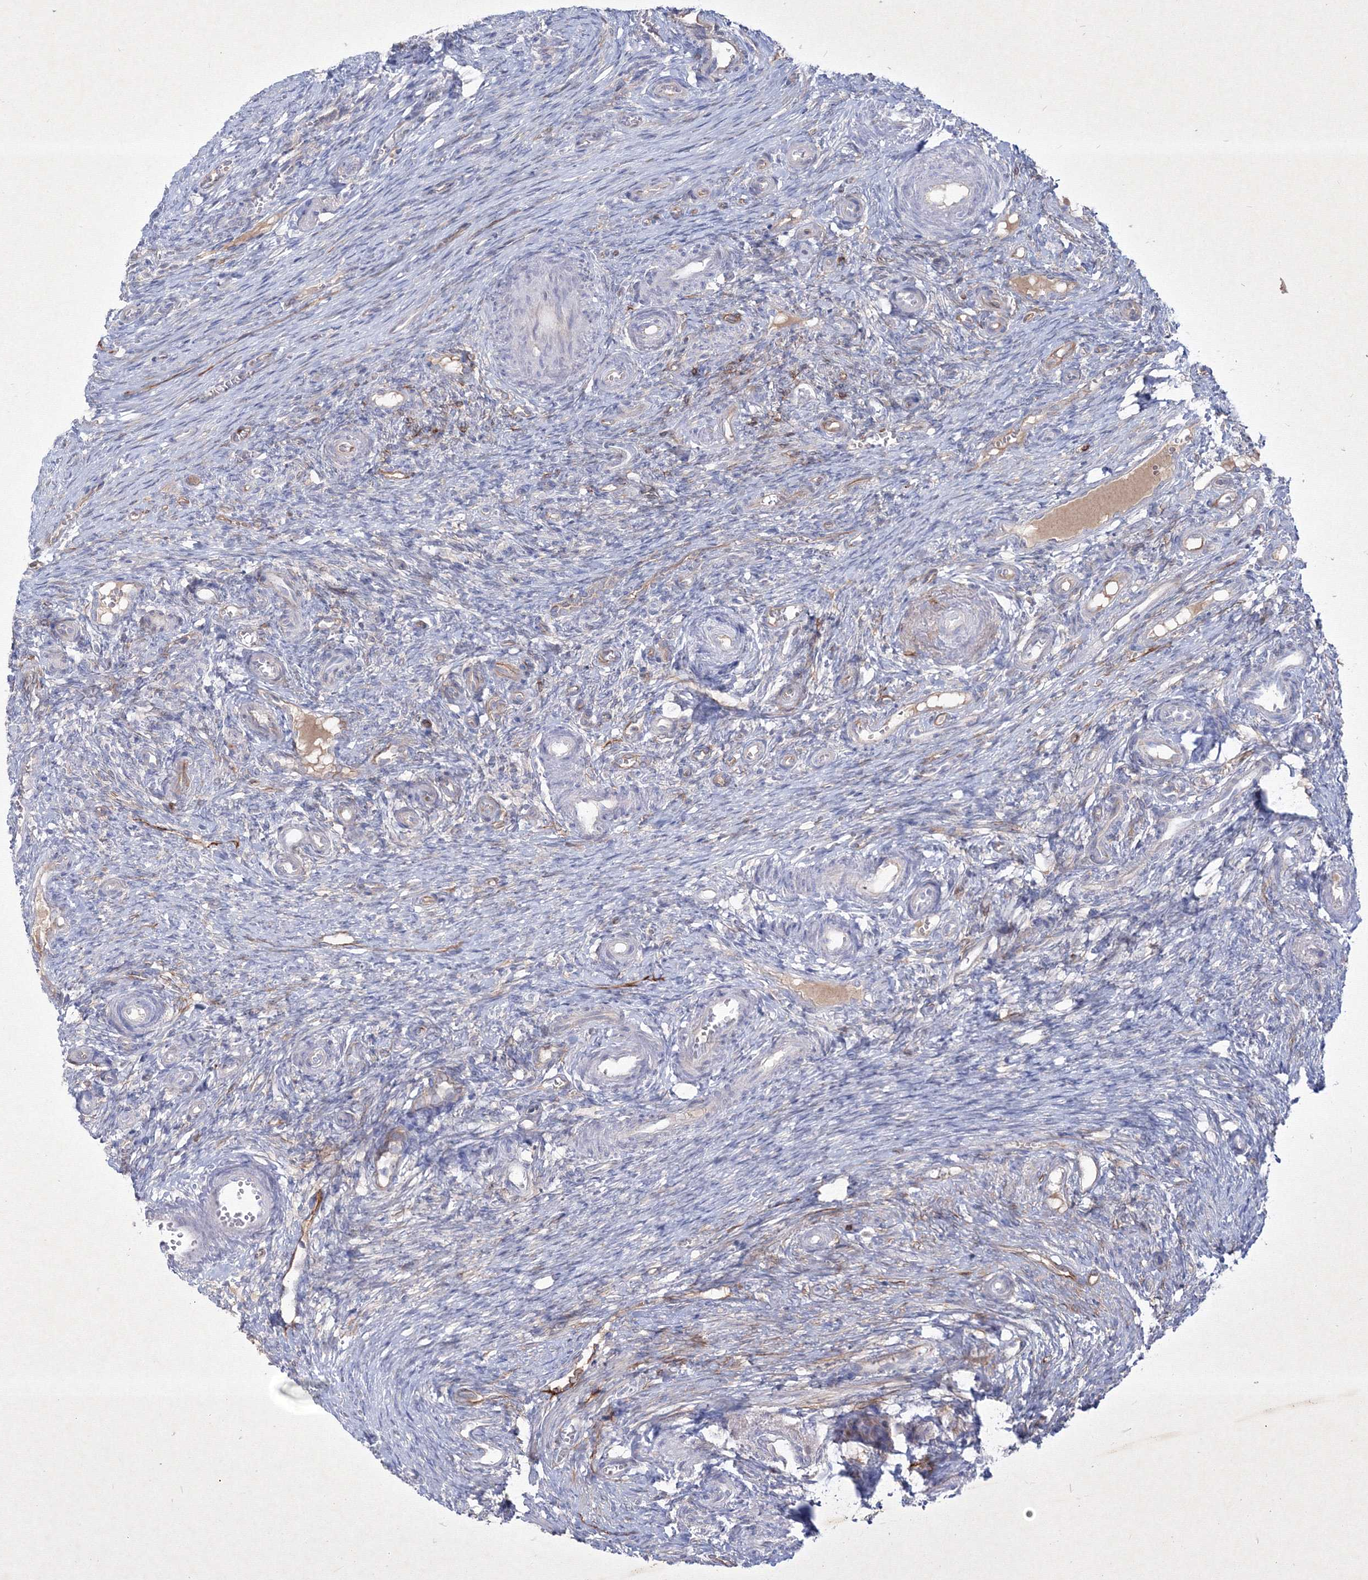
{"staining": {"intensity": "negative", "quantity": "none", "location": "none"}, "tissue": "ovary", "cell_type": "Ovarian stroma cells", "image_type": "normal", "snomed": [{"axis": "morphology", "description": "Adenocarcinoma, NOS"}, {"axis": "topography", "description": "Endometrium"}], "caption": "Immunohistochemistry micrograph of unremarkable human ovary stained for a protein (brown), which shows no staining in ovarian stroma cells.", "gene": "TMEM139", "patient": {"sex": "female", "age": 32}}